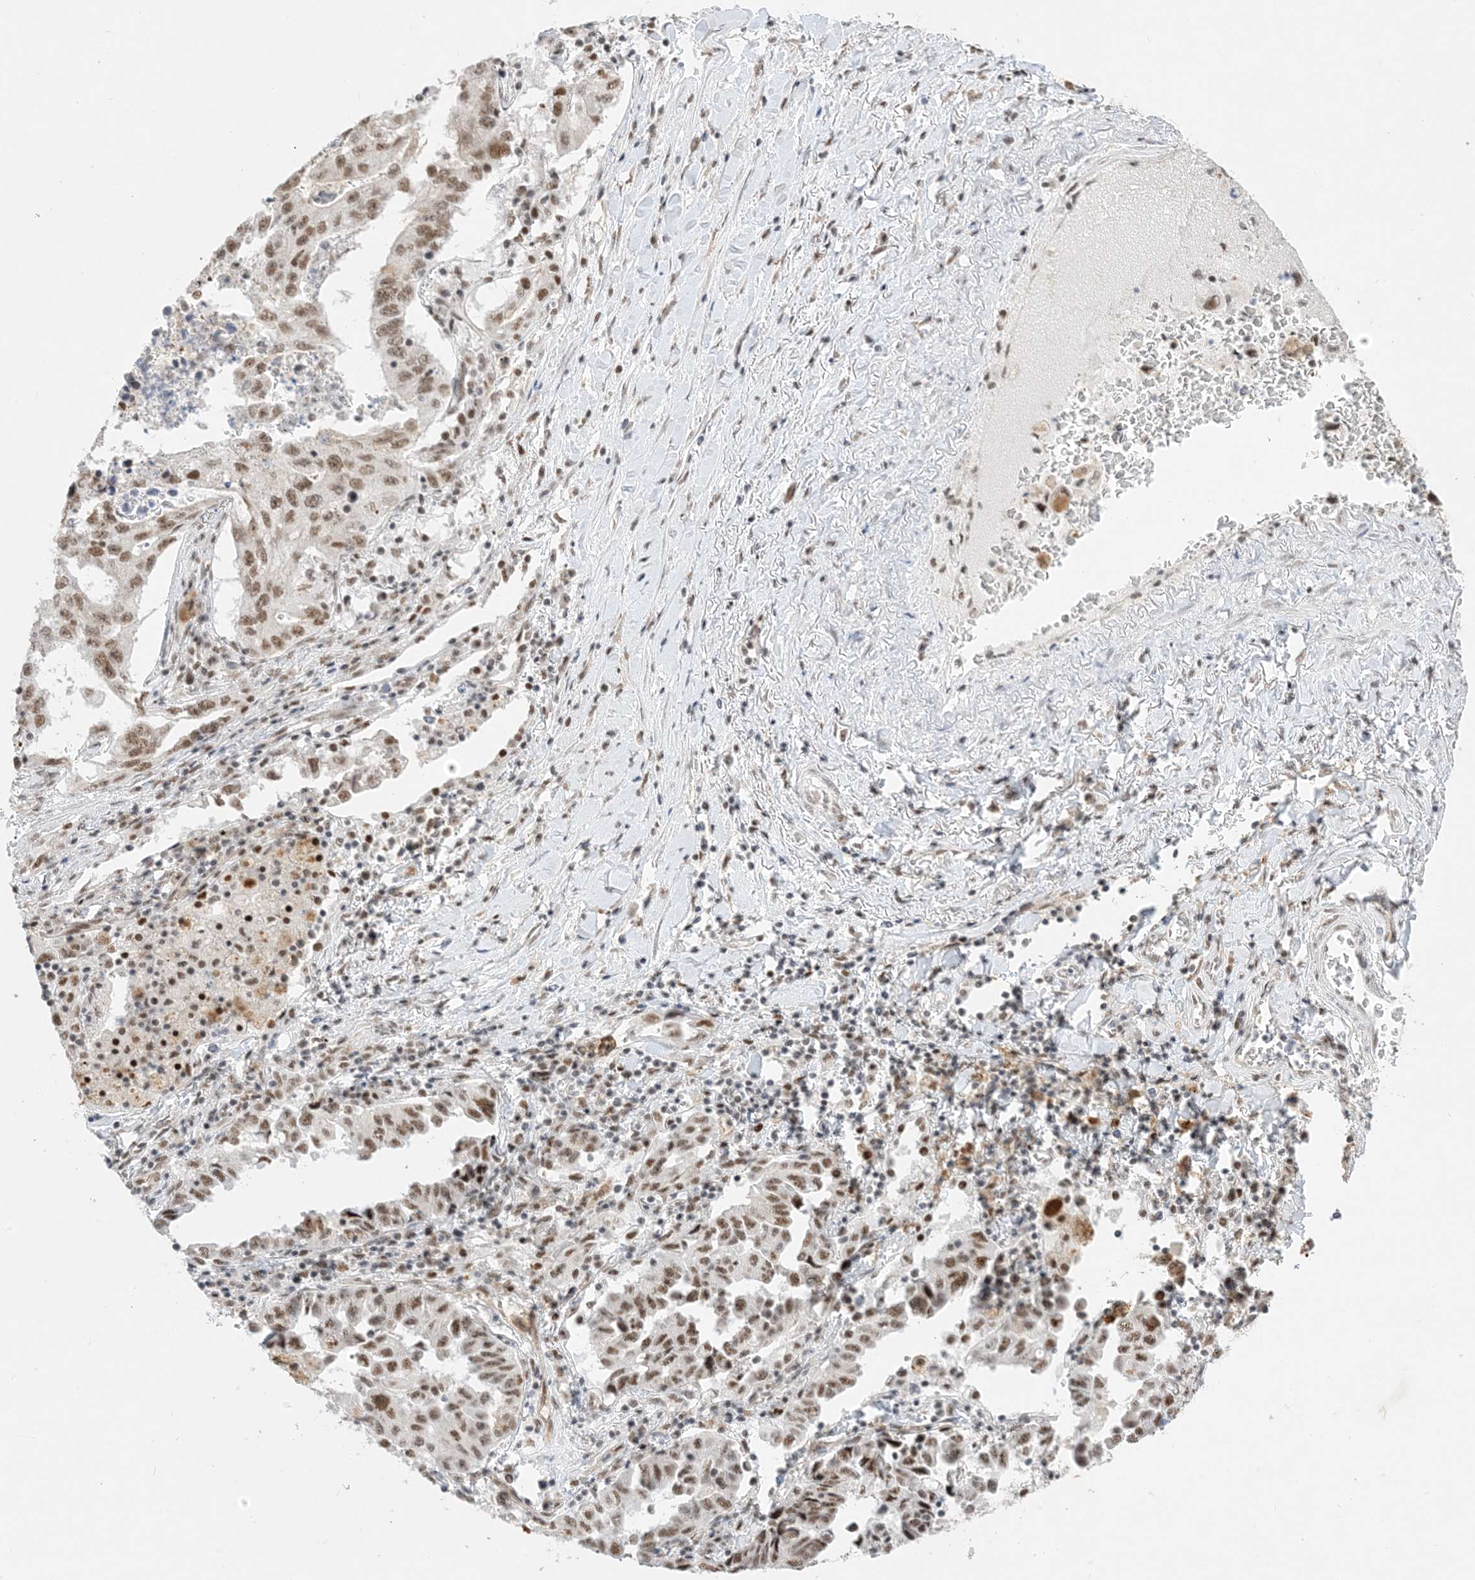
{"staining": {"intensity": "moderate", "quantity": ">75%", "location": "nuclear"}, "tissue": "lung cancer", "cell_type": "Tumor cells", "image_type": "cancer", "snomed": [{"axis": "morphology", "description": "Adenocarcinoma, NOS"}, {"axis": "topography", "description": "Lung"}], "caption": "Protein expression analysis of human lung cancer (adenocarcinoma) reveals moderate nuclear positivity in approximately >75% of tumor cells. (DAB (3,3'-diaminobenzidine) = brown stain, brightfield microscopy at high magnification).", "gene": "SF3A3", "patient": {"sex": "female", "age": 51}}